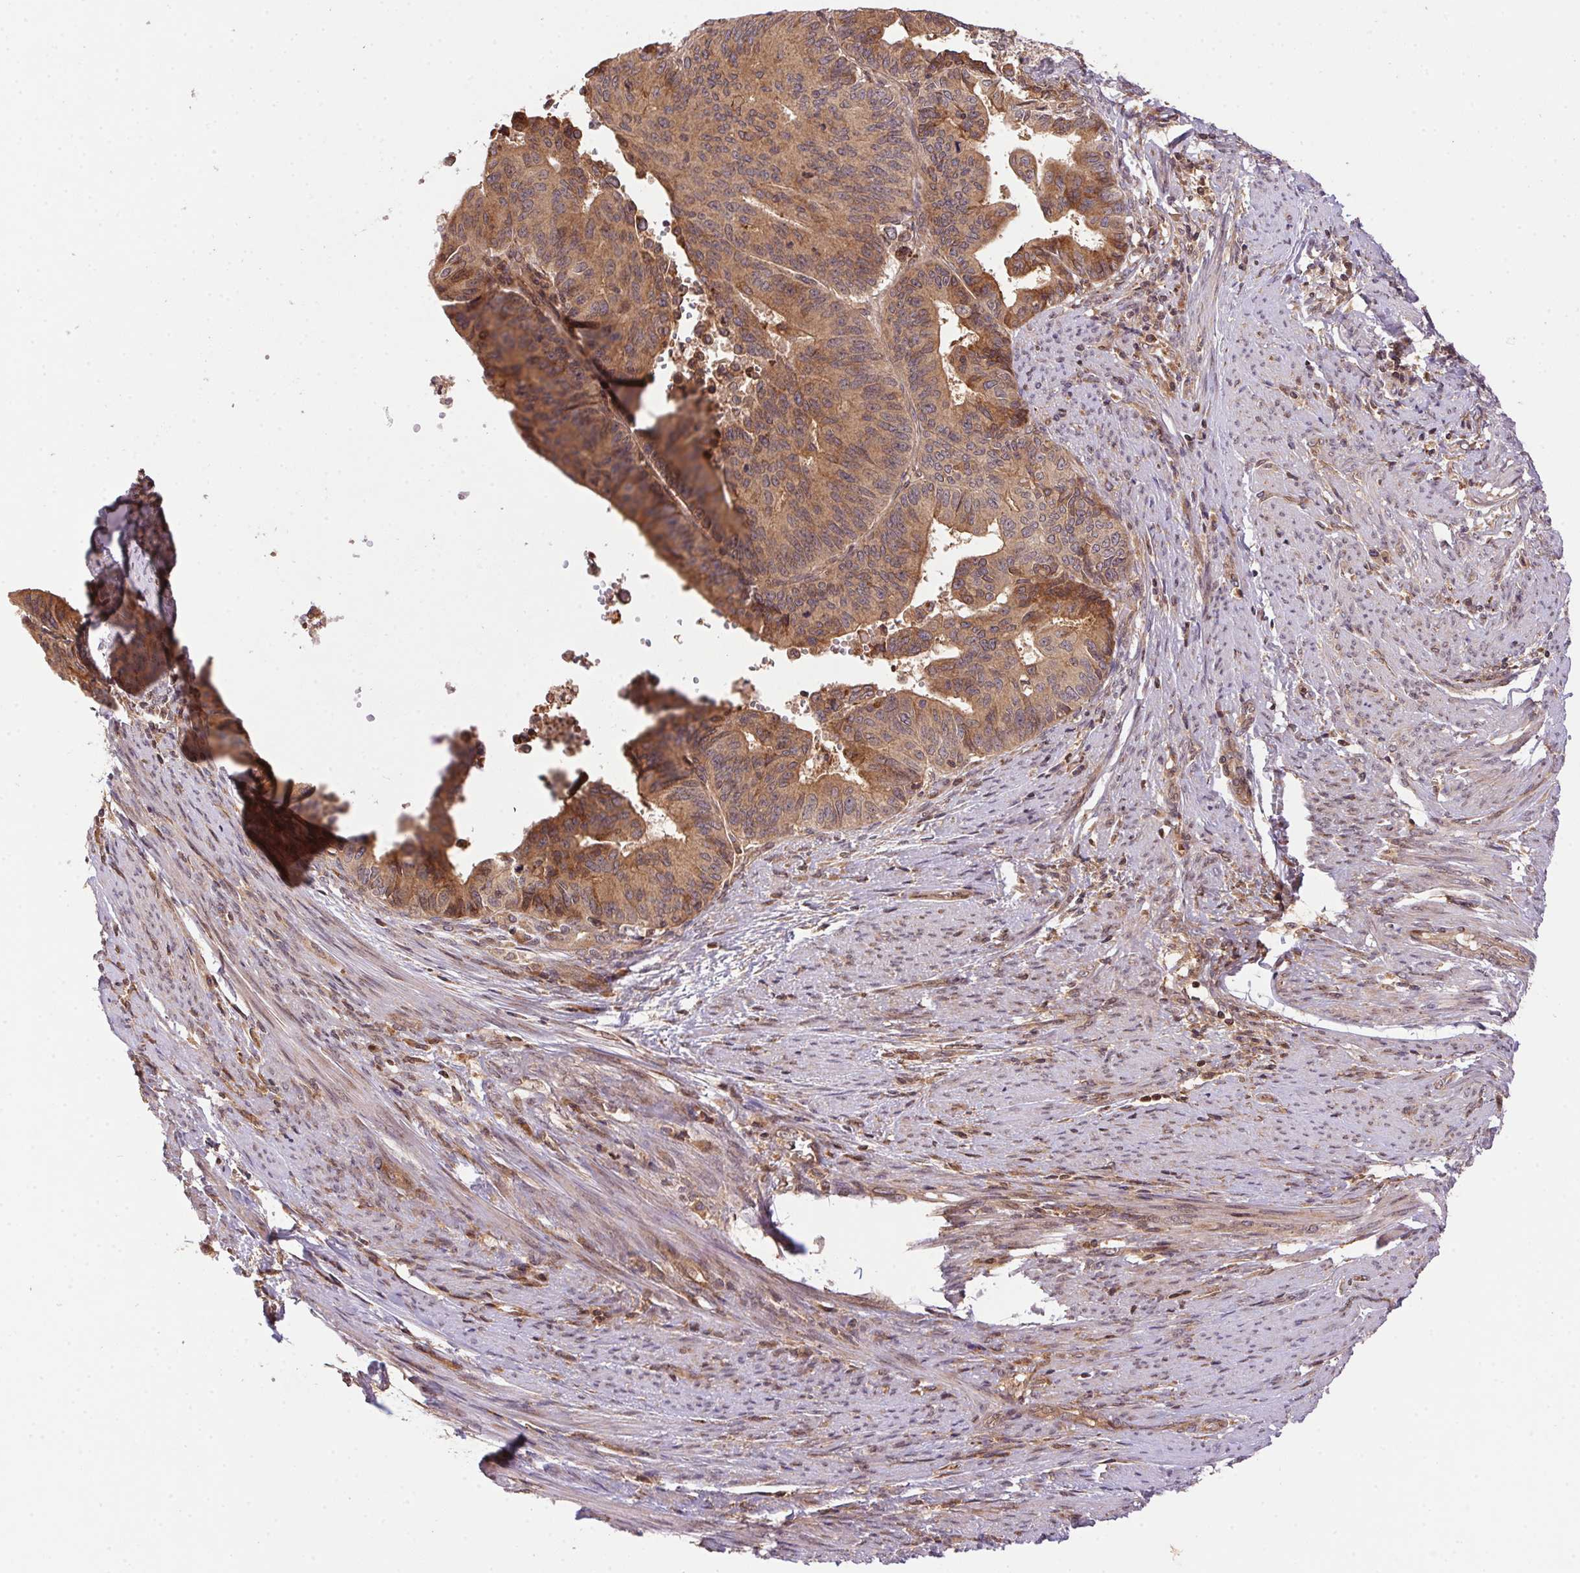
{"staining": {"intensity": "moderate", "quantity": ">75%", "location": "cytoplasmic/membranous"}, "tissue": "prostate cancer", "cell_type": "Tumor cells", "image_type": "cancer", "snomed": [{"axis": "morphology", "description": "Adenocarcinoma, High grade"}, {"axis": "topography", "description": "Prostate"}], "caption": "Immunohistochemistry (IHC) staining of adenocarcinoma (high-grade) (prostate), which shows medium levels of moderate cytoplasmic/membranous staining in approximately >75% of tumor cells indicating moderate cytoplasmic/membranous protein staining. The staining was performed using DAB (brown) for protein detection and nuclei were counterstained in hematoxylin (blue).", "gene": "MEX3D", "patient": {"sex": "male", "age": 71}}